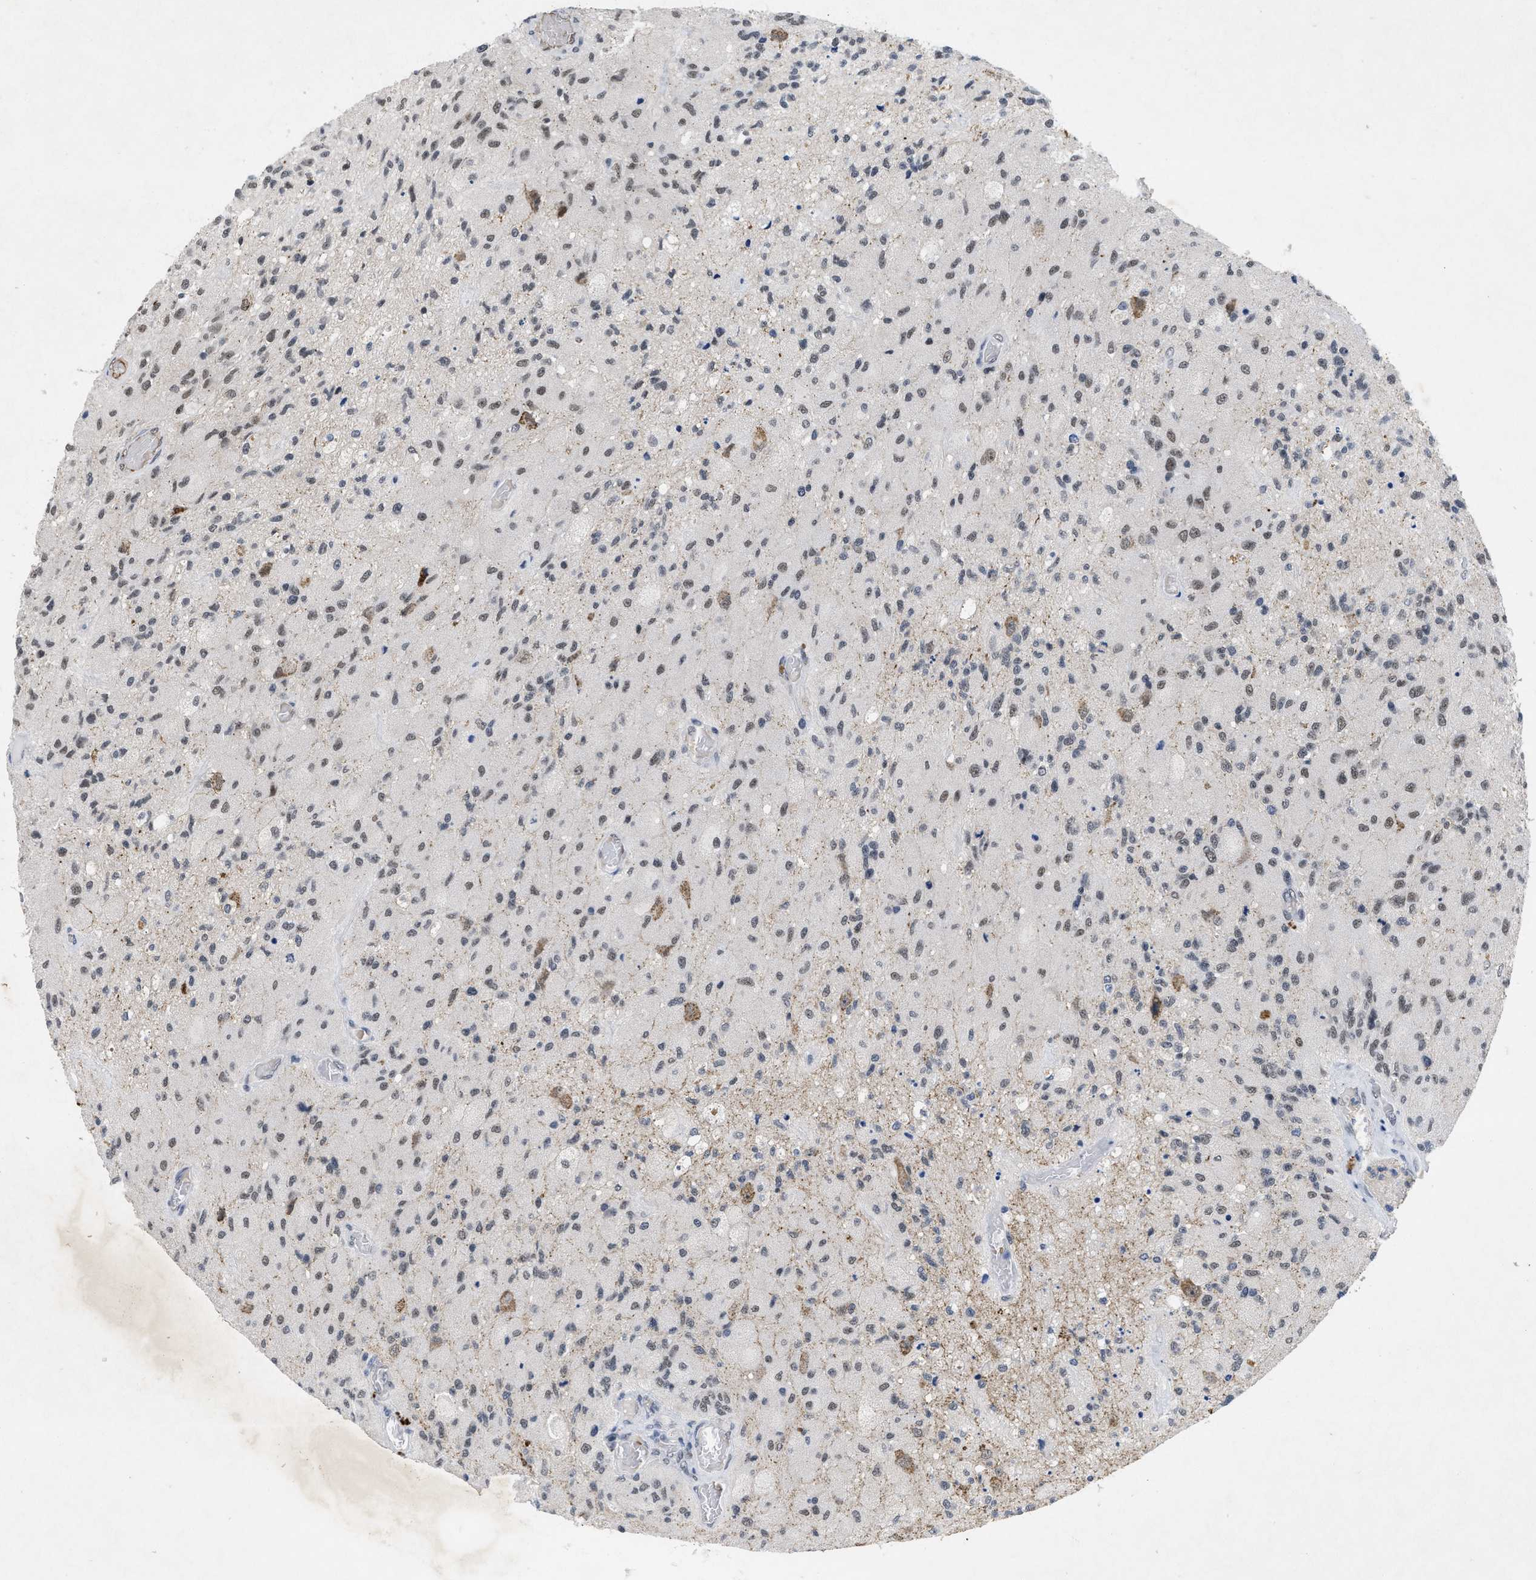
{"staining": {"intensity": "weak", "quantity": ">75%", "location": "nuclear"}, "tissue": "glioma", "cell_type": "Tumor cells", "image_type": "cancer", "snomed": [{"axis": "morphology", "description": "Normal tissue, NOS"}, {"axis": "morphology", "description": "Glioma, malignant, High grade"}, {"axis": "topography", "description": "Cerebral cortex"}], "caption": "Malignant glioma (high-grade) stained with a brown dye exhibits weak nuclear positive positivity in about >75% of tumor cells.", "gene": "ZNF346", "patient": {"sex": "male", "age": 77}}